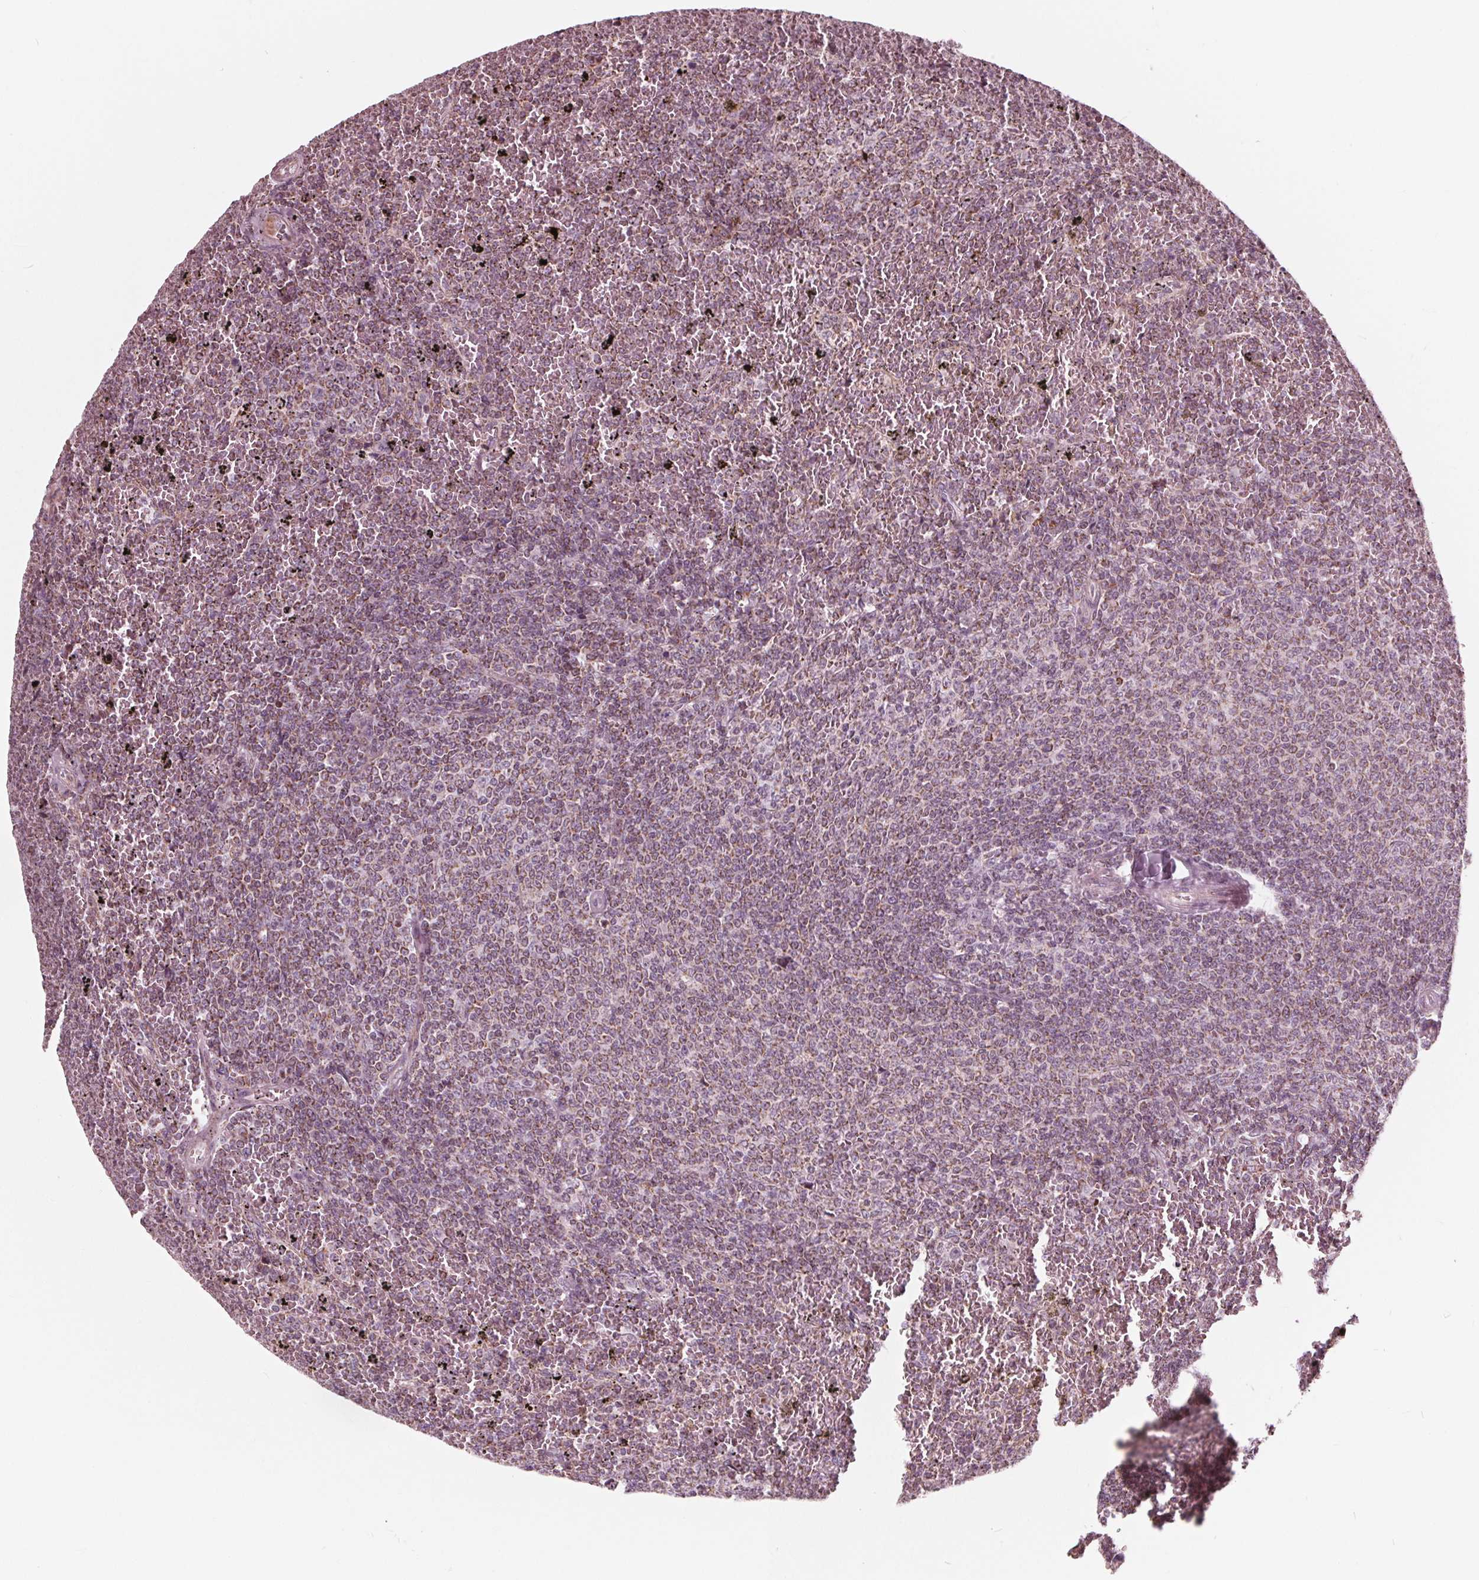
{"staining": {"intensity": "moderate", "quantity": "<25%", "location": "cytoplasmic/membranous"}, "tissue": "lymphoma", "cell_type": "Tumor cells", "image_type": "cancer", "snomed": [{"axis": "morphology", "description": "Malignant lymphoma, non-Hodgkin's type, Low grade"}, {"axis": "topography", "description": "Spleen"}], "caption": "Lymphoma tissue shows moderate cytoplasmic/membranous expression in about <25% of tumor cells", "gene": "DCAF4L2", "patient": {"sex": "female", "age": 77}}